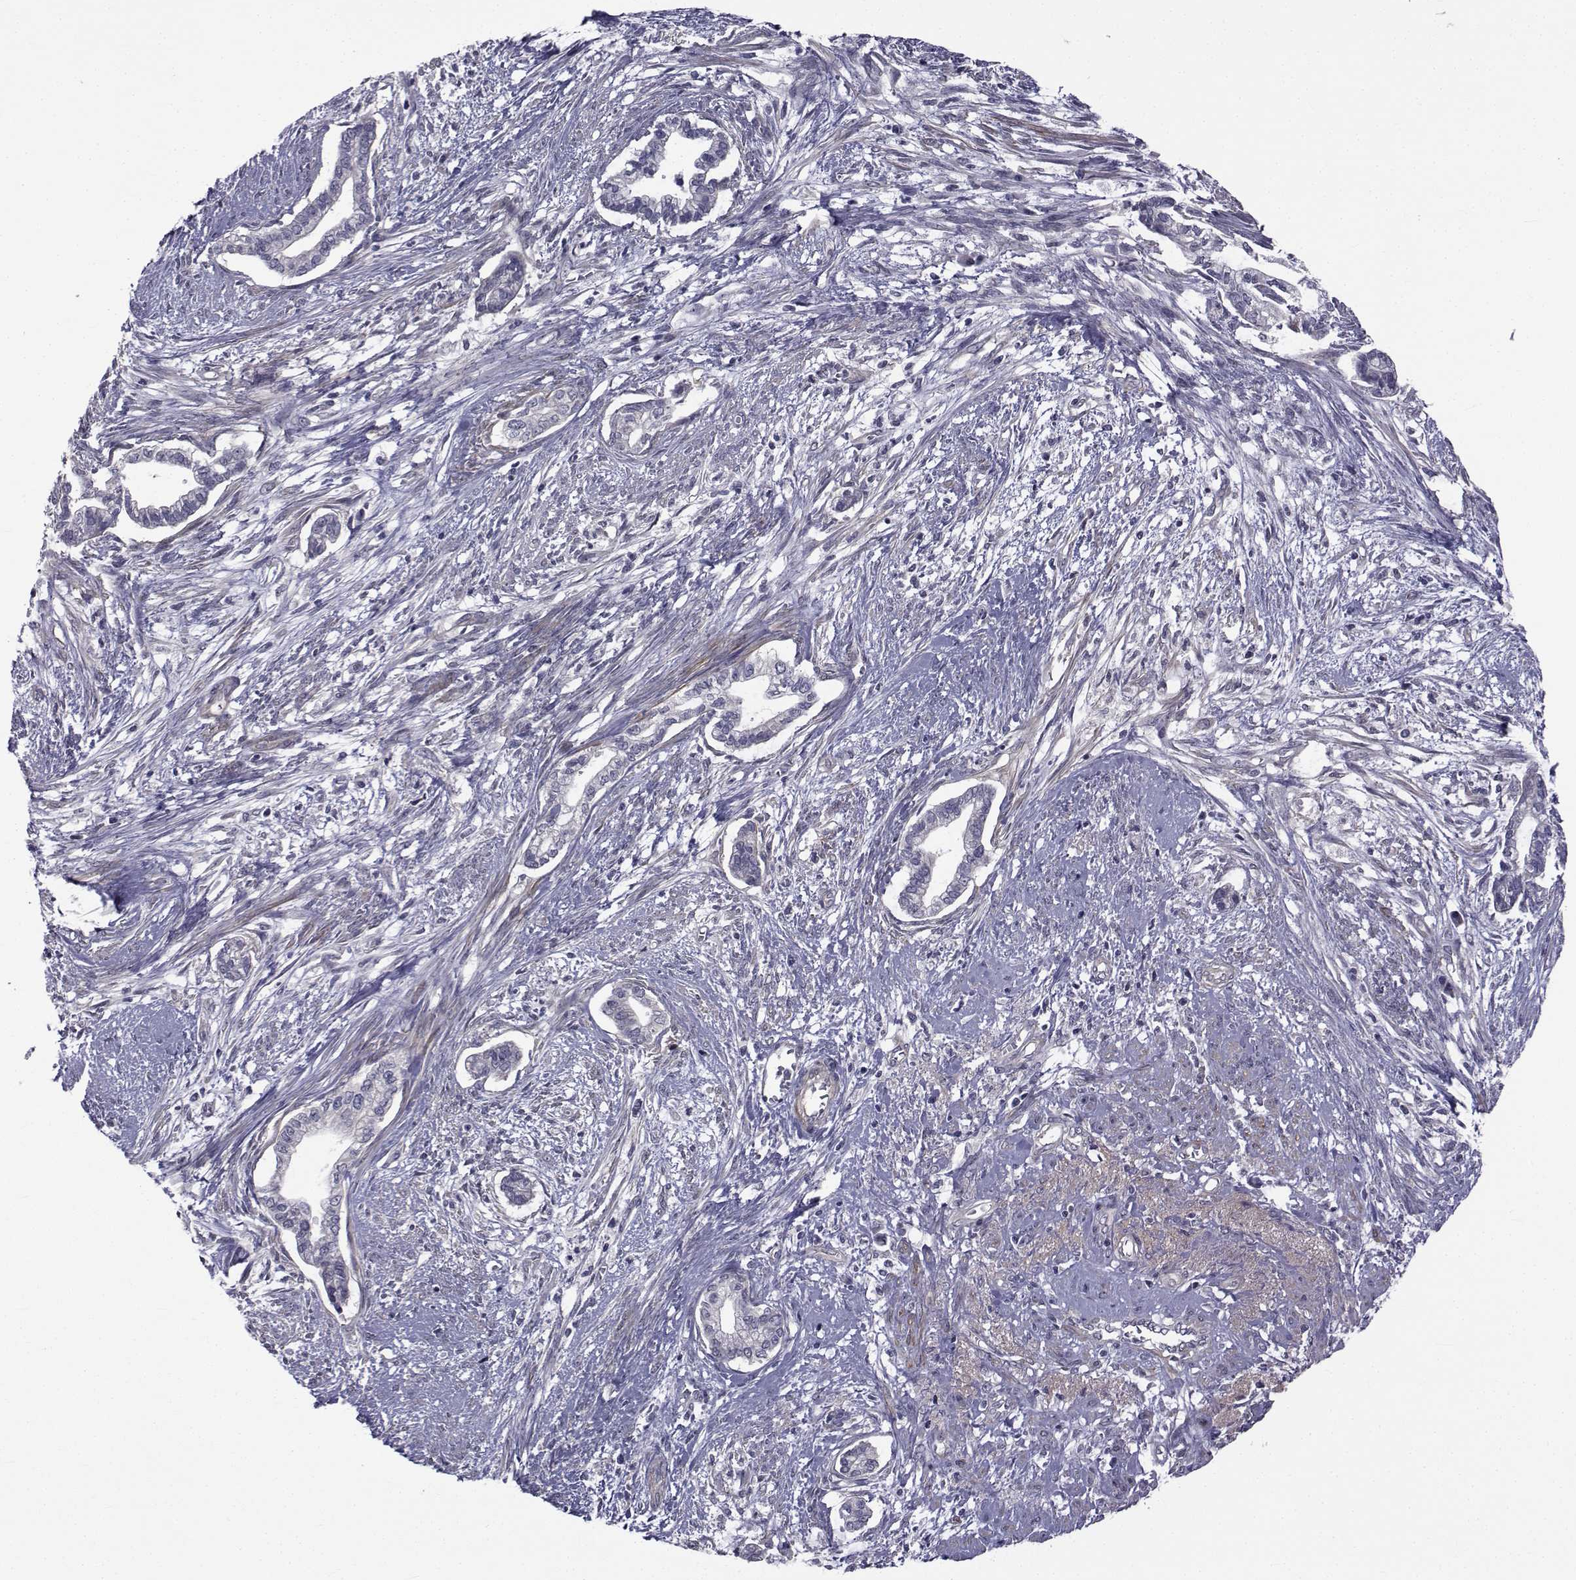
{"staining": {"intensity": "negative", "quantity": "none", "location": "none"}, "tissue": "cervical cancer", "cell_type": "Tumor cells", "image_type": "cancer", "snomed": [{"axis": "morphology", "description": "Adenocarcinoma, NOS"}, {"axis": "topography", "description": "Cervix"}], "caption": "Cervical cancer stained for a protein using IHC shows no staining tumor cells.", "gene": "CFAP74", "patient": {"sex": "female", "age": 62}}